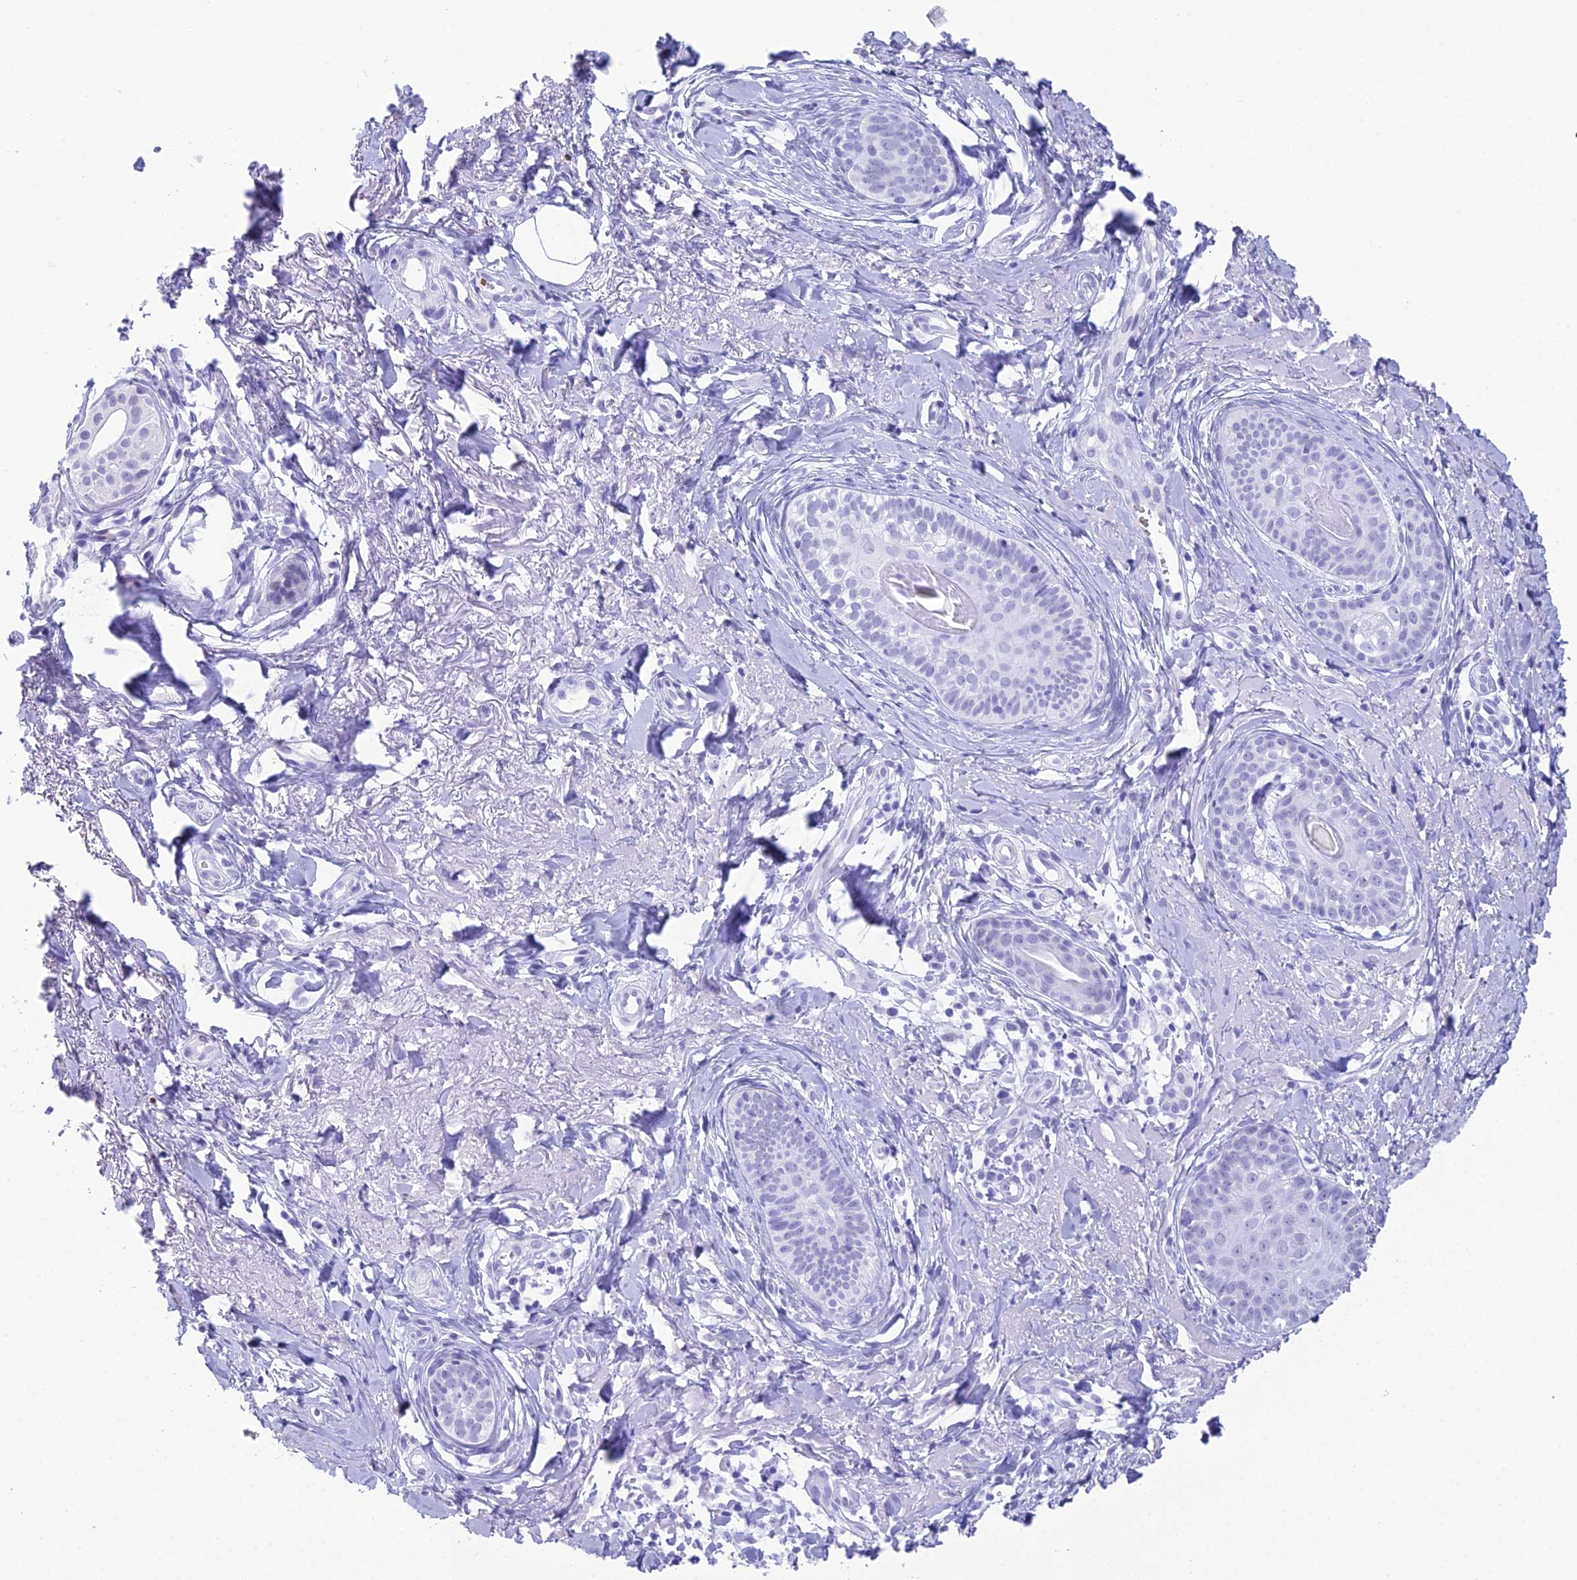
{"staining": {"intensity": "negative", "quantity": "none", "location": "none"}, "tissue": "skin cancer", "cell_type": "Tumor cells", "image_type": "cancer", "snomed": [{"axis": "morphology", "description": "Basal cell carcinoma"}, {"axis": "topography", "description": "Skin"}], "caption": "High power microscopy photomicrograph of an IHC photomicrograph of basal cell carcinoma (skin), revealing no significant positivity in tumor cells.", "gene": "RNPS1", "patient": {"sex": "female", "age": 76}}